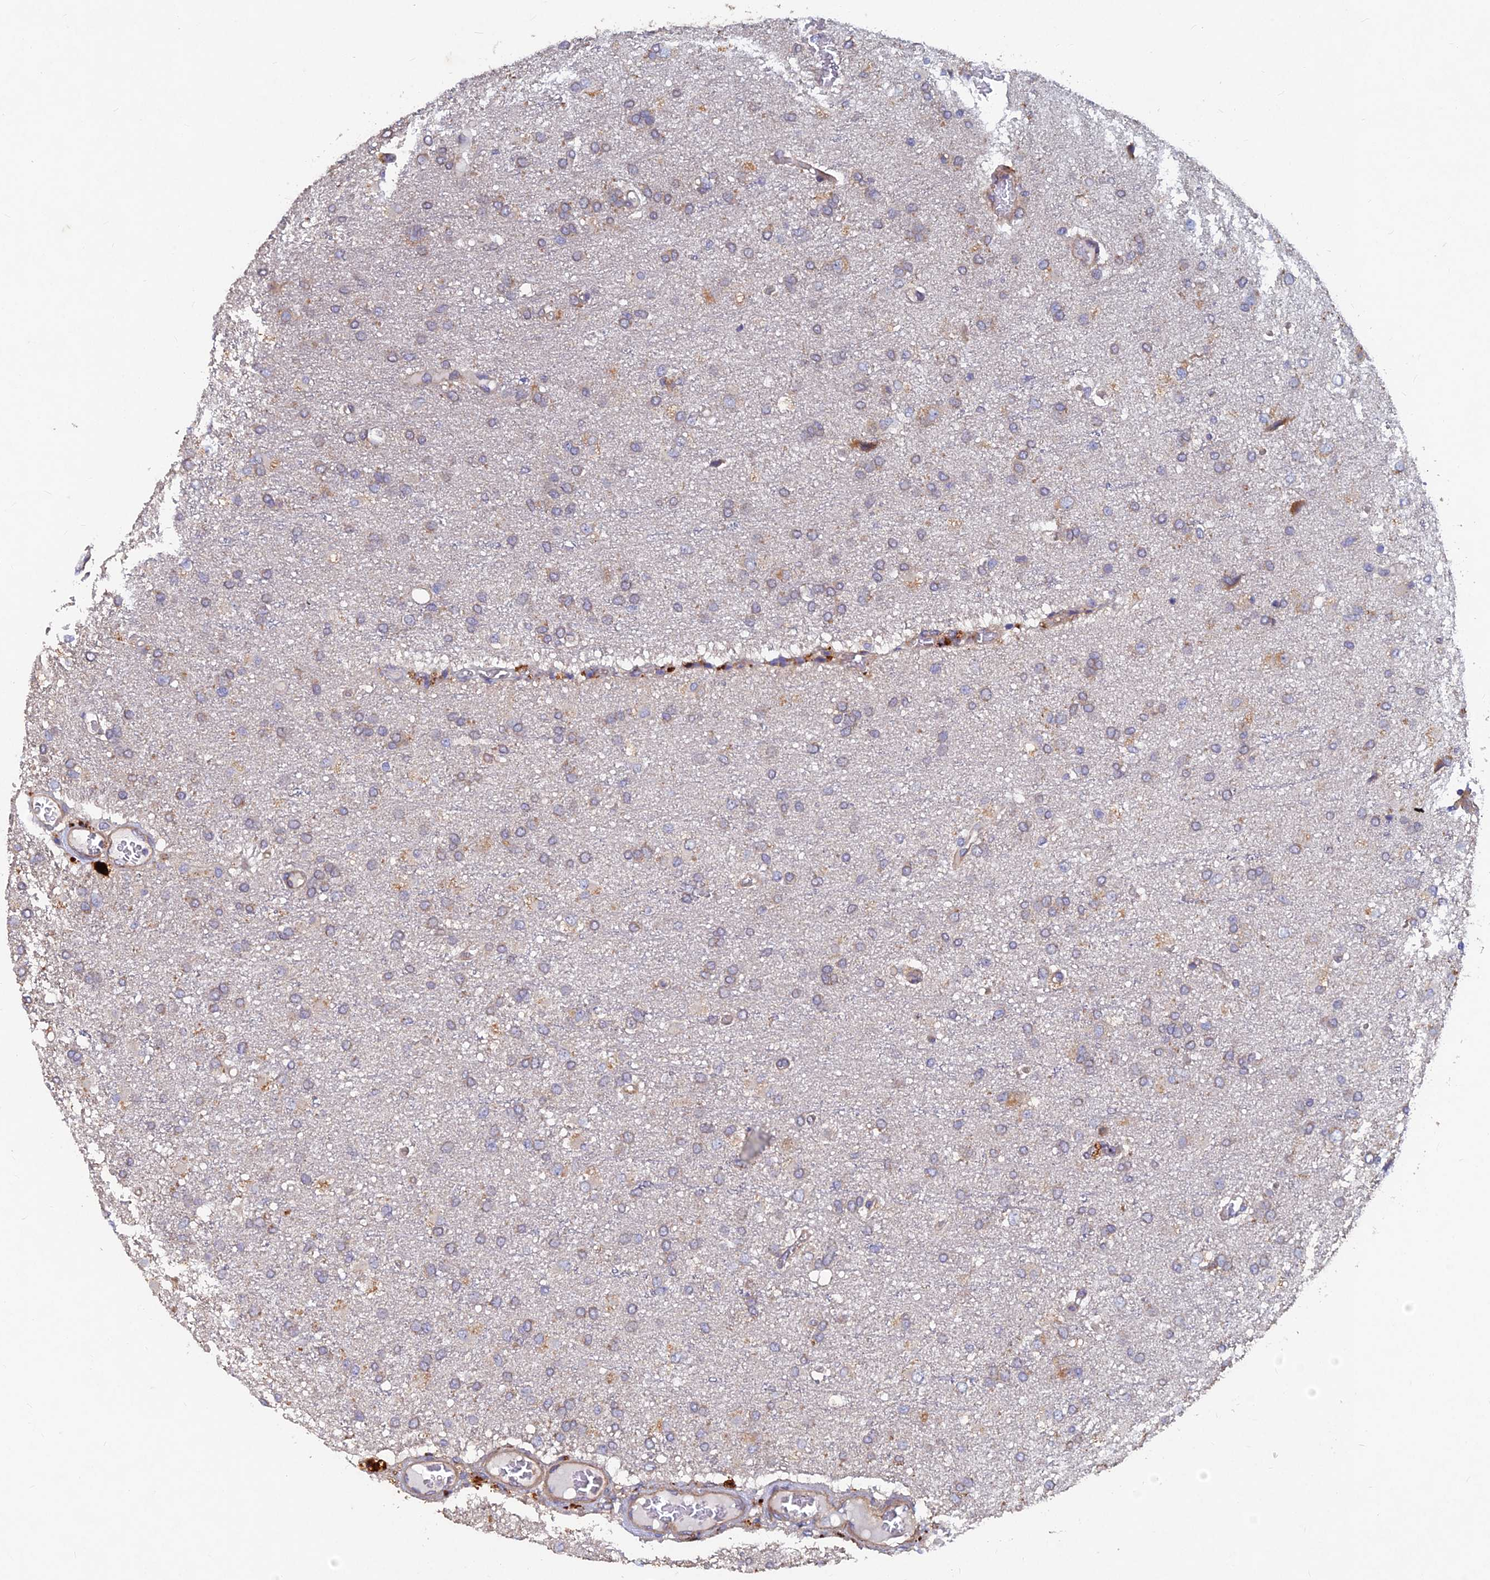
{"staining": {"intensity": "weak", "quantity": "<25%", "location": "cytoplasmic/membranous"}, "tissue": "glioma", "cell_type": "Tumor cells", "image_type": "cancer", "snomed": [{"axis": "morphology", "description": "Glioma, malignant, High grade"}, {"axis": "topography", "description": "Brain"}], "caption": "Glioma stained for a protein using immunohistochemistry demonstrates no expression tumor cells.", "gene": "NCAPG", "patient": {"sex": "female", "age": 74}}